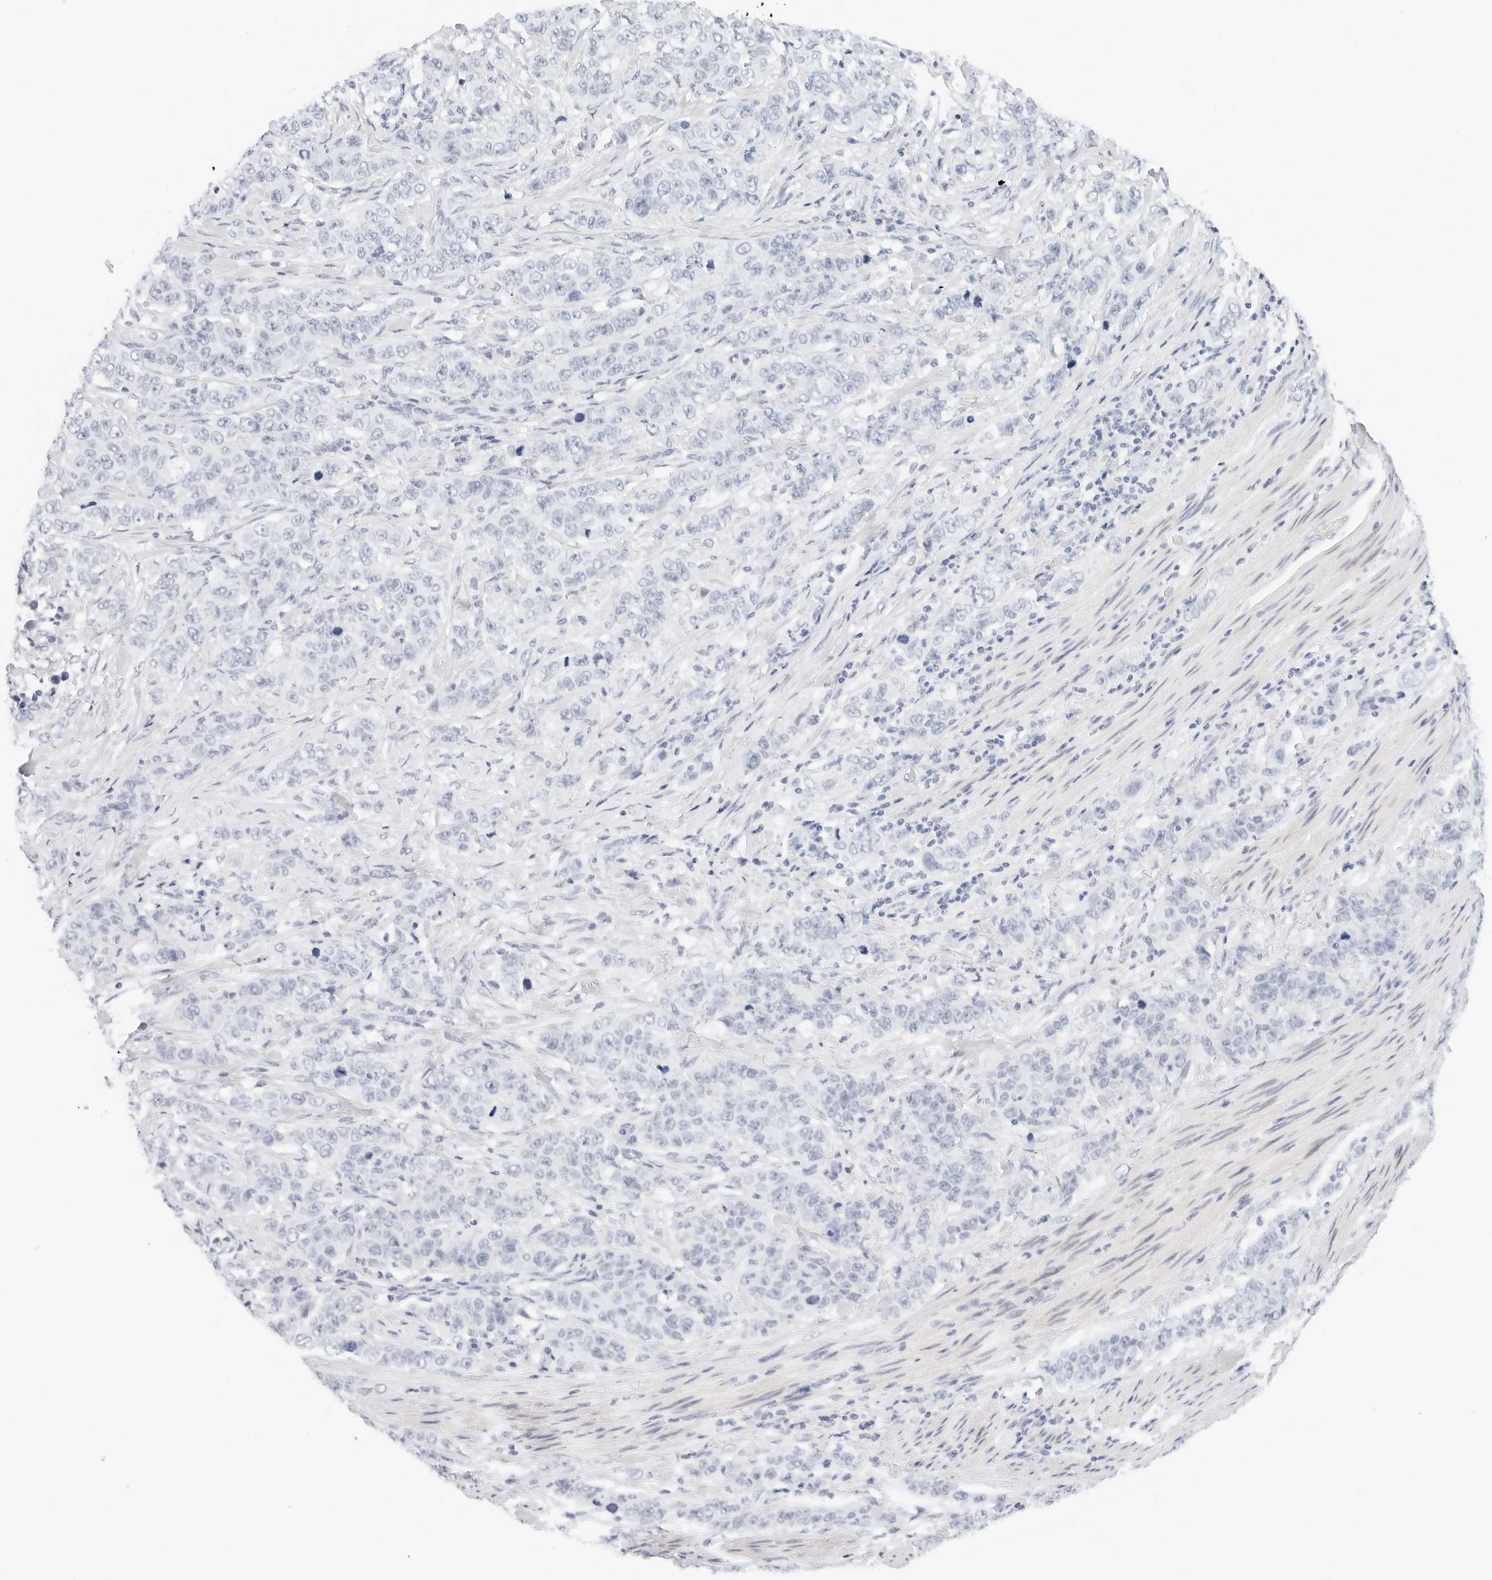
{"staining": {"intensity": "negative", "quantity": "none", "location": "none"}, "tissue": "stomach cancer", "cell_type": "Tumor cells", "image_type": "cancer", "snomed": [{"axis": "morphology", "description": "Adenocarcinoma, NOS"}, {"axis": "topography", "description": "Stomach"}], "caption": "A histopathology image of stomach cancer (adenocarcinoma) stained for a protein shows no brown staining in tumor cells. The staining was performed using DAB to visualize the protein expression in brown, while the nuclei were stained in blue with hematoxylin (Magnification: 20x).", "gene": "CD22", "patient": {"sex": "male", "age": 48}}